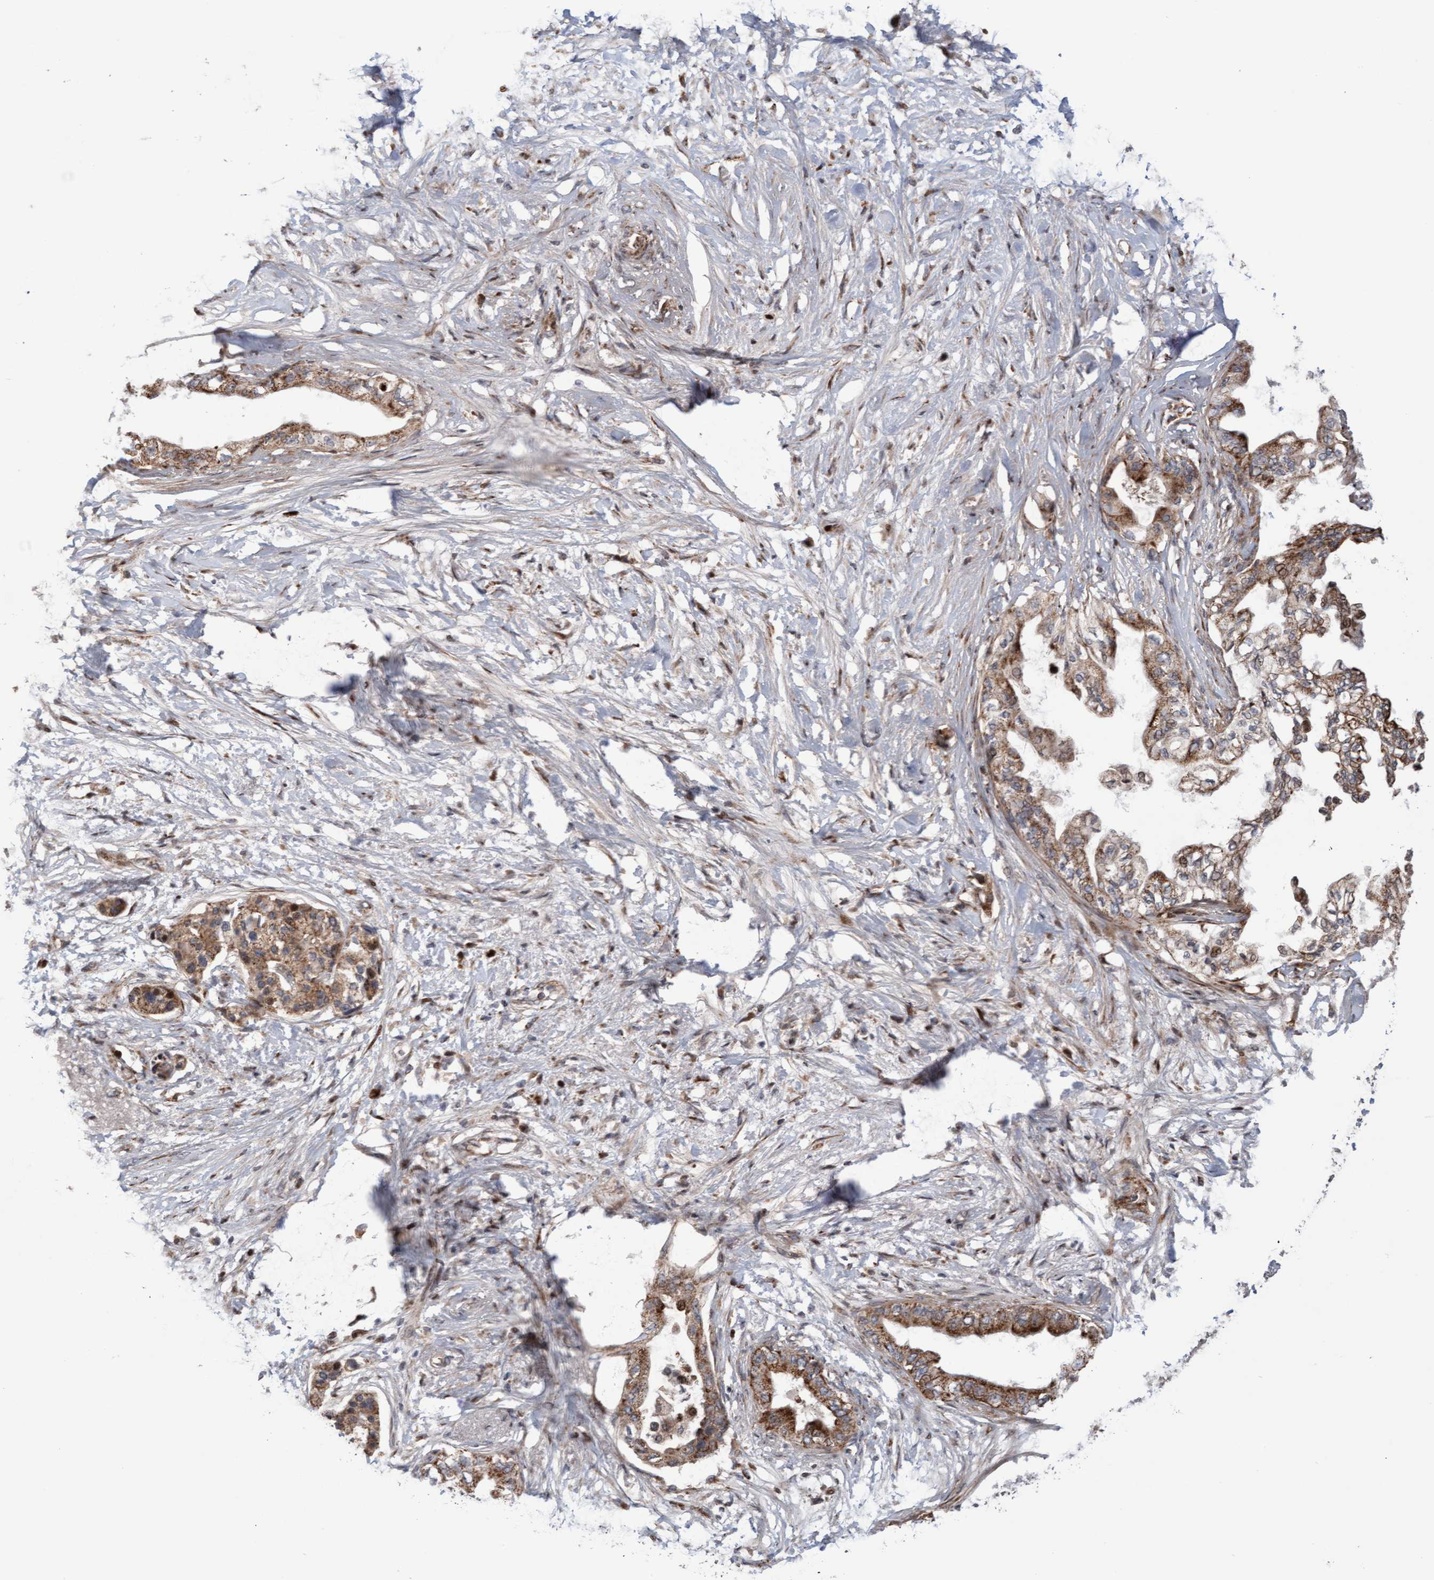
{"staining": {"intensity": "moderate", "quantity": ">75%", "location": "cytoplasmic/membranous"}, "tissue": "pancreatic cancer", "cell_type": "Tumor cells", "image_type": "cancer", "snomed": [{"axis": "morphology", "description": "Normal tissue, NOS"}, {"axis": "morphology", "description": "Adenocarcinoma, NOS"}, {"axis": "topography", "description": "Pancreas"}, {"axis": "topography", "description": "Duodenum"}], "caption": "Pancreatic cancer (adenocarcinoma) stained with DAB (3,3'-diaminobenzidine) immunohistochemistry (IHC) exhibits medium levels of moderate cytoplasmic/membranous expression in about >75% of tumor cells.", "gene": "PECR", "patient": {"sex": "female", "age": 60}}